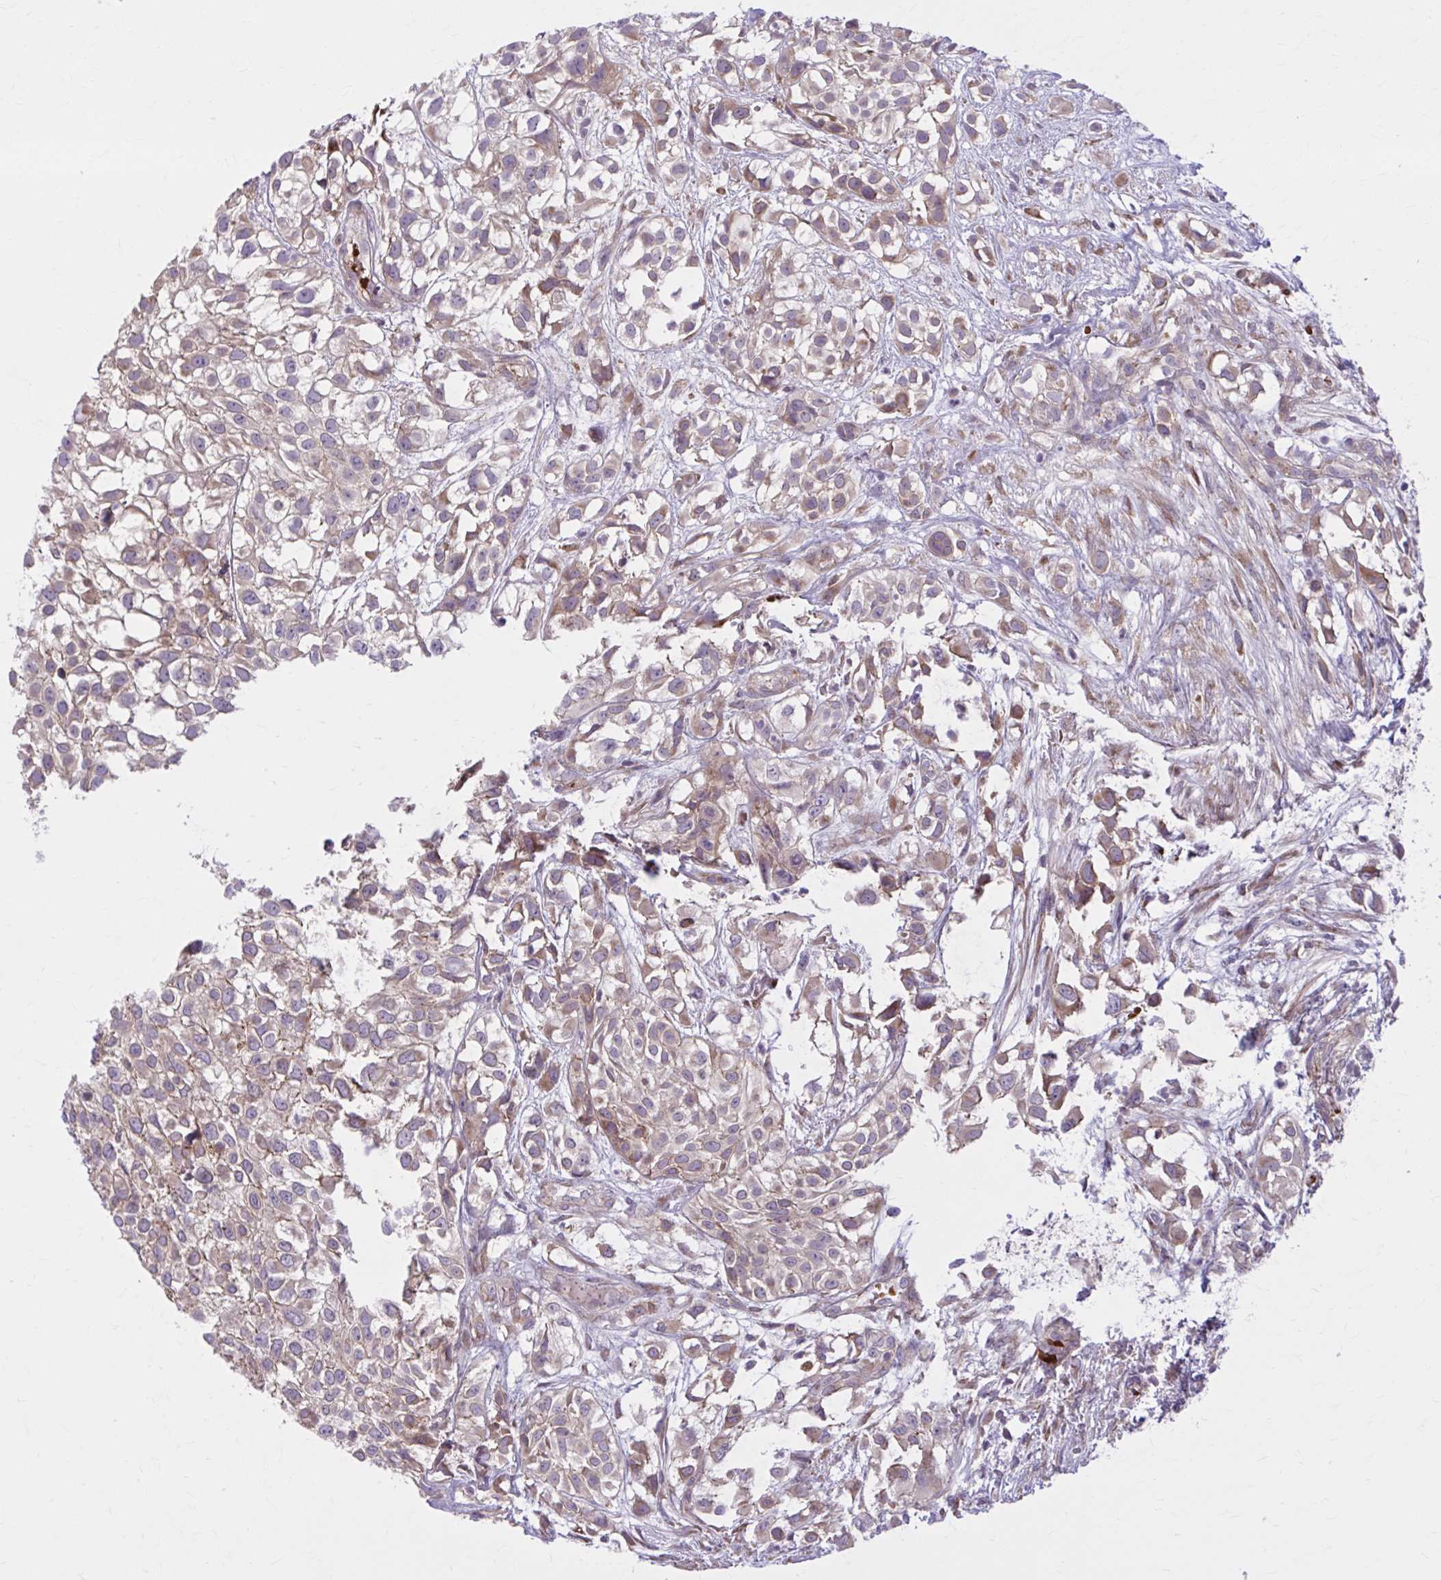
{"staining": {"intensity": "moderate", "quantity": "25%-75%", "location": "cytoplasmic/membranous"}, "tissue": "urothelial cancer", "cell_type": "Tumor cells", "image_type": "cancer", "snomed": [{"axis": "morphology", "description": "Urothelial carcinoma, High grade"}, {"axis": "topography", "description": "Urinary bladder"}], "caption": "Moderate cytoplasmic/membranous expression for a protein is appreciated in approximately 25%-75% of tumor cells of urothelial cancer using immunohistochemistry.", "gene": "SNF8", "patient": {"sex": "male", "age": 56}}